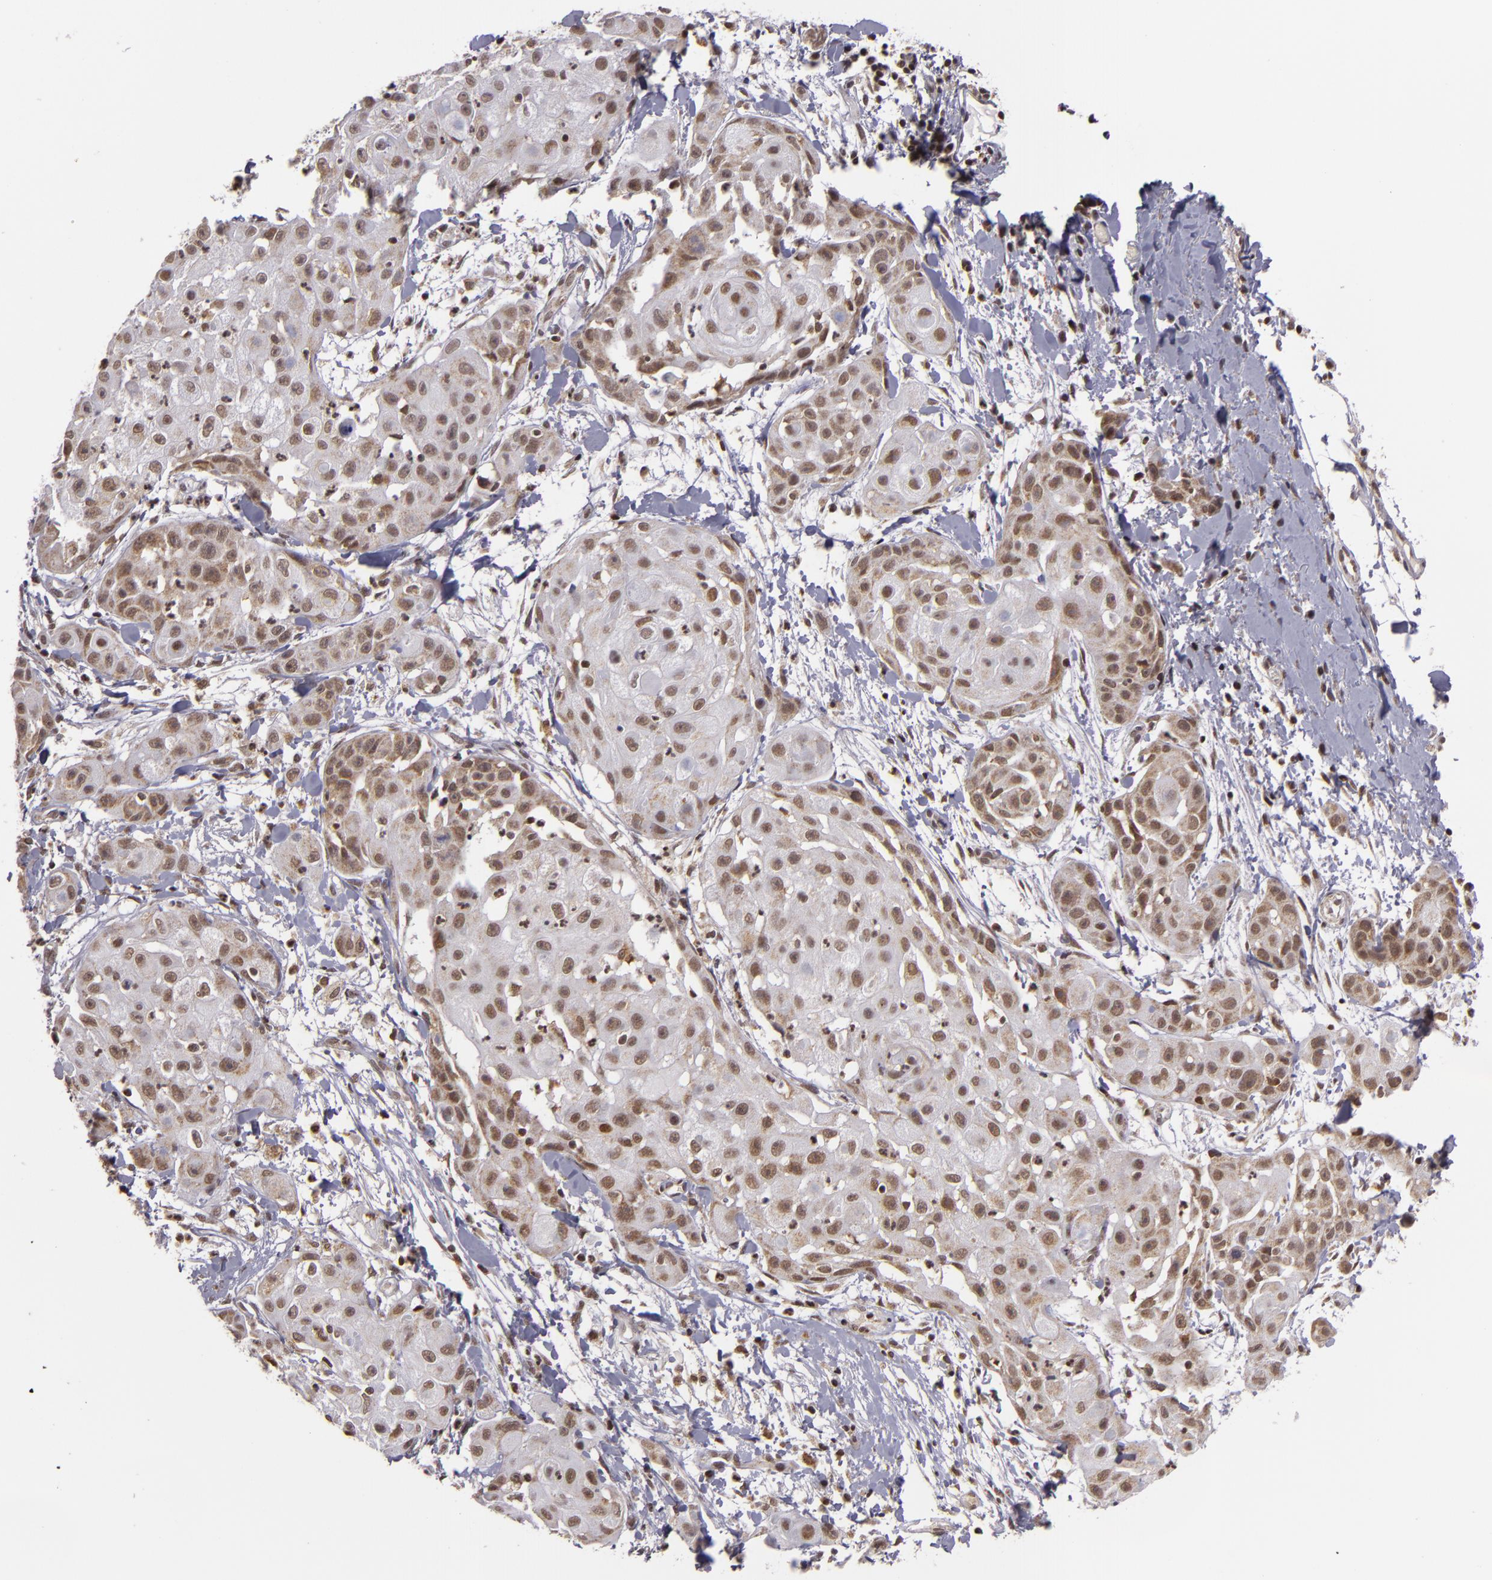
{"staining": {"intensity": "weak", "quantity": "25%-75%", "location": "nuclear"}, "tissue": "skin cancer", "cell_type": "Tumor cells", "image_type": "cancer", "snomed": [{"axis": "morphology", "description": "Squamous cell carcinoma, NOS"}, {"axis": "topography", "description": "Skin"}], "caption": "The photomicrograph exhibits a brown stain indicating the presence of a protein in the nuclear of tumor cells in skin squamous cell carcinoma.", "gene": "MXD1", "patient": {"sex": "female", "age": 57}}